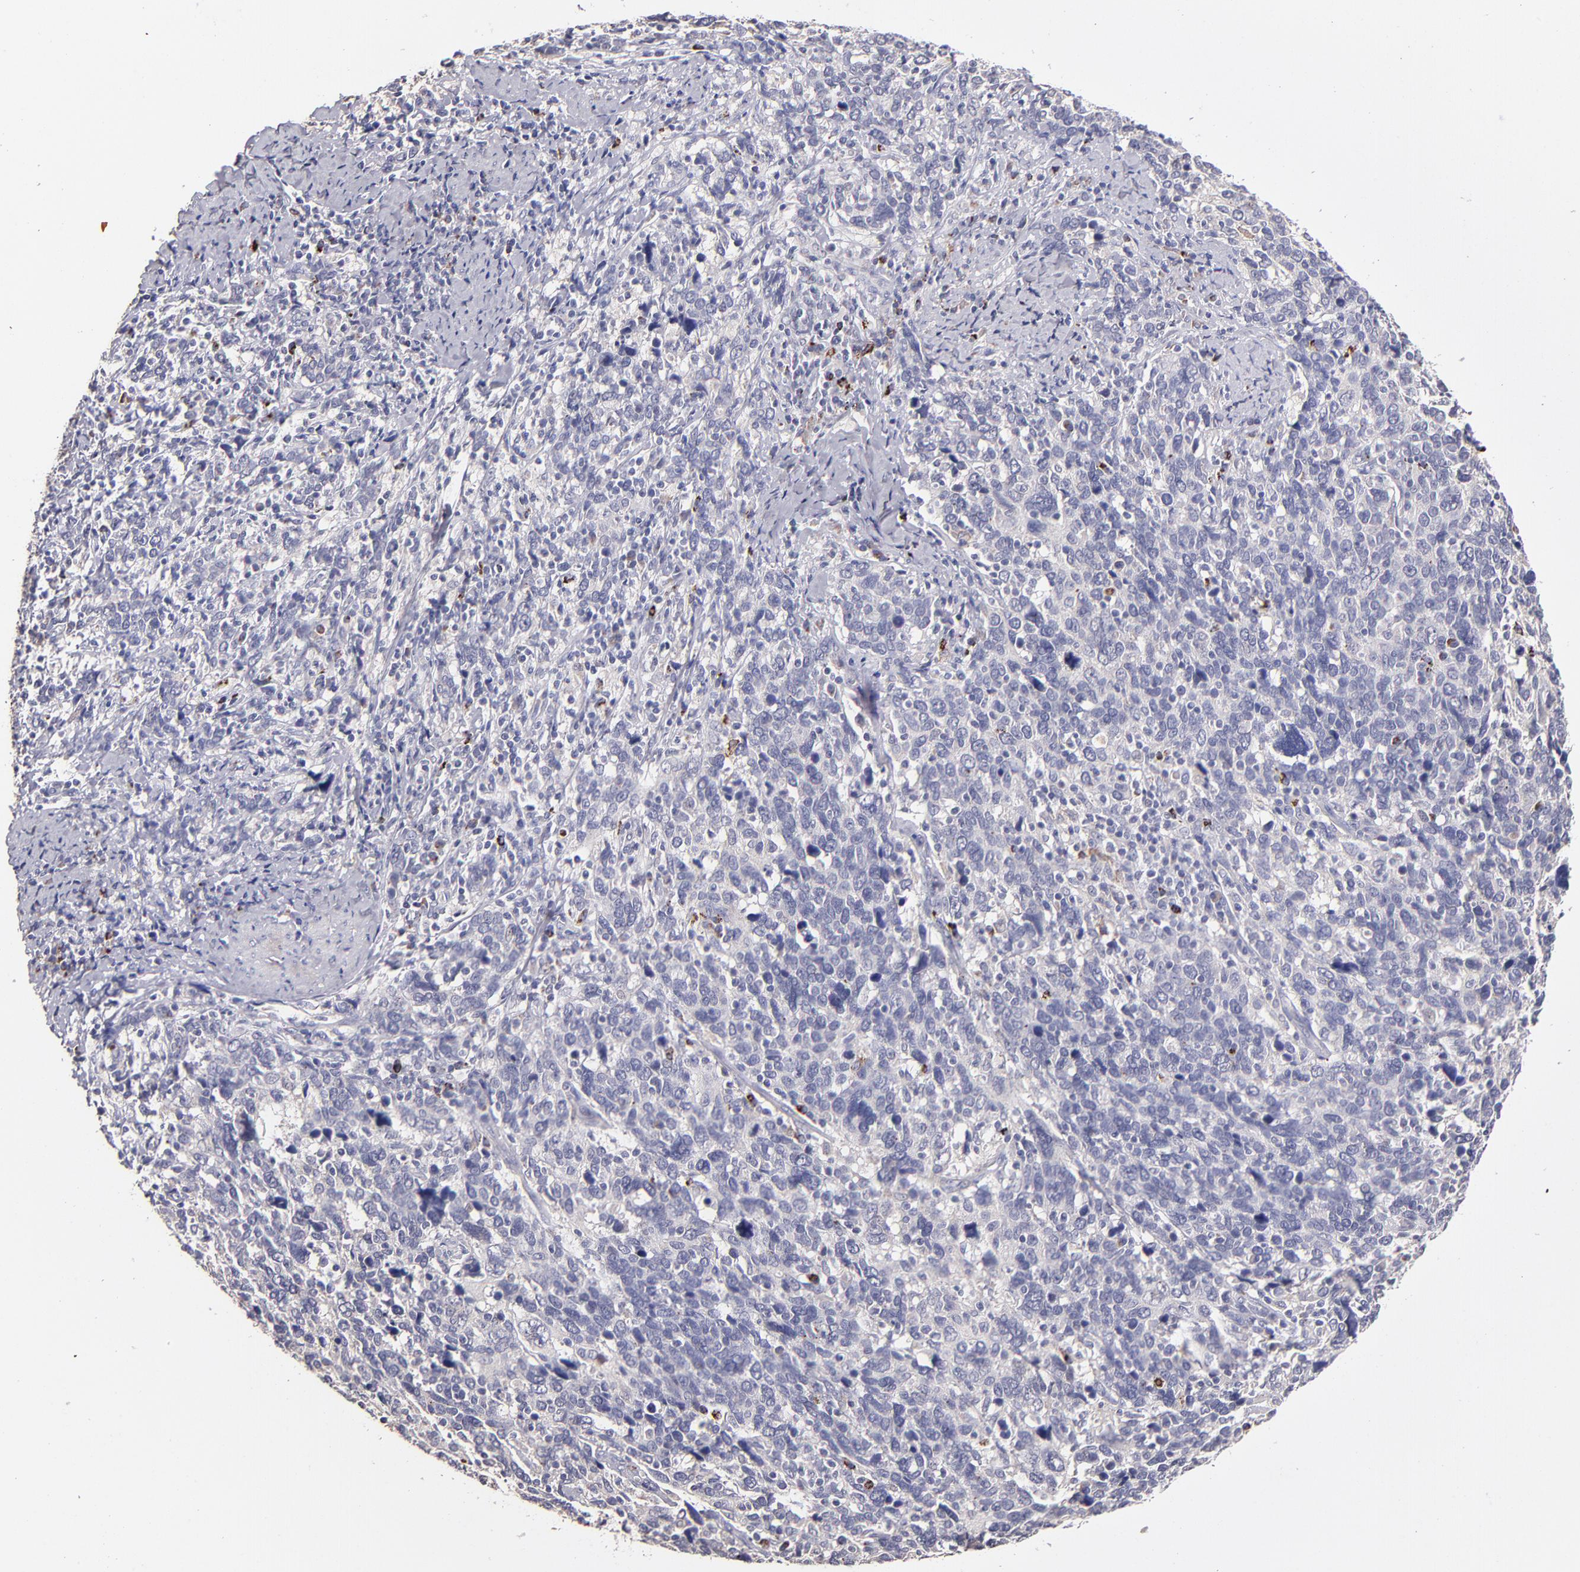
{"staining": {"intensity": "negative", "quantity": "none", "location": "none"}, "tissue": "cervical cancer", "cell_type": "Tumor cells", "image_type": "cancer", "snomed": [{"axis": "morphology", "description": "Squamous cell carcinoma, NOS"}, {"axis": "topography", "description": "Cervix"}], "caption": "A photomicrograph of cervical squamous cell carcinoma stained for a protein reveals no brown staining in tumor cells.", "gene": "GLDC", "patient": {"sex": "female", "age": 41}}